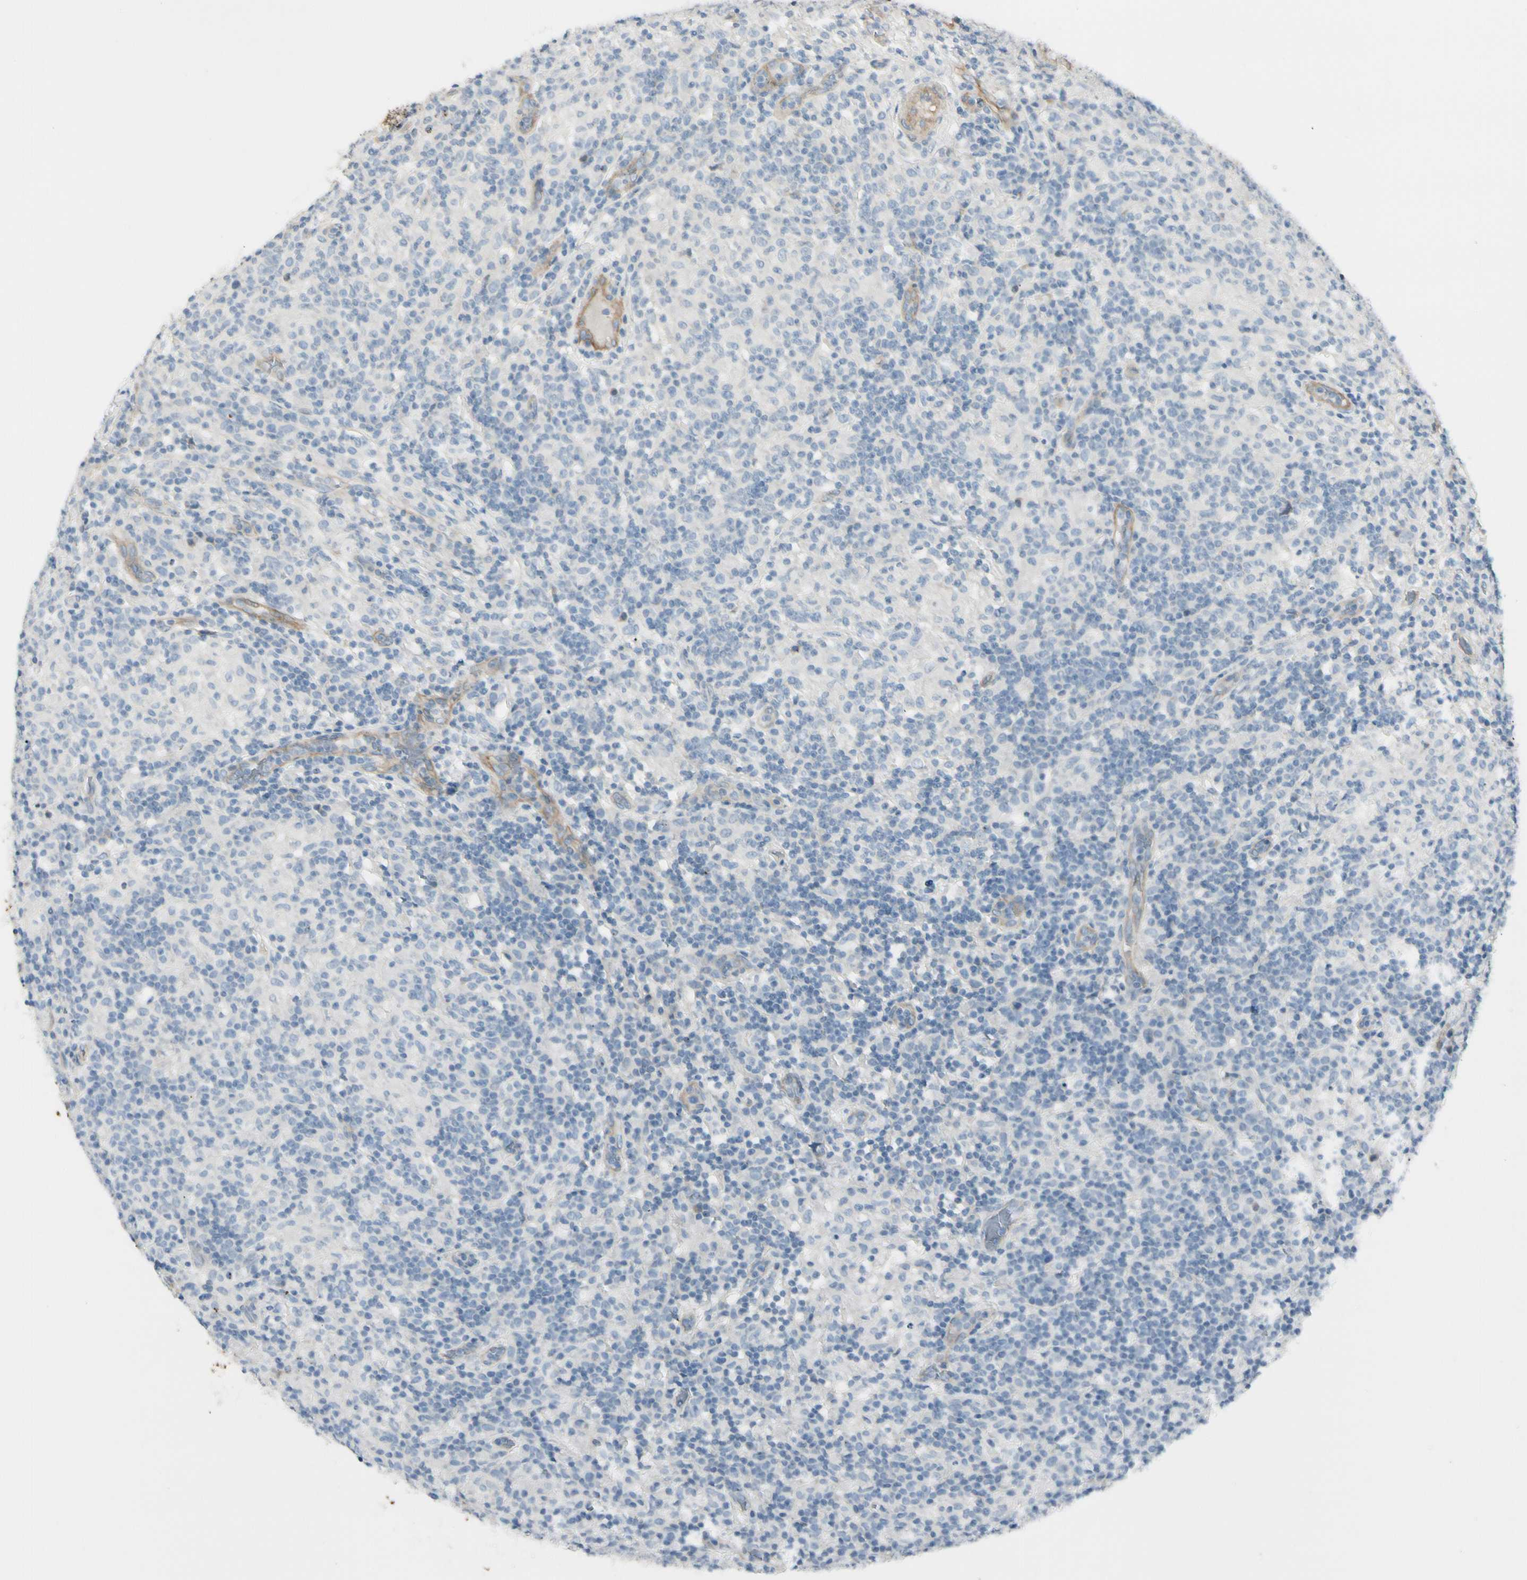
{"staining": {"intensity": "negative", "quantity": "none", "location": "none"}, "tissue": "lymphoma", "cell_type": "Tumor cells", "image_type": "cancer", "snomed": [{"axis": "morphology", "description": "Hodgkin's disease, NOS"}, {"axis": "topography", "description": "Lymph node"}], "caption": "Tumor cells are negative for protein expression in human Hodgkin's disease. (Stains: DAB (3,3'-diaminobenzidine) immunohistochemistry (IHC) with hematoxylin counter stain, Microscopy: brightfield microscopy at high magnification).", "gene": "ITGA3", "patient": {"sex": "male", "age": 70}}